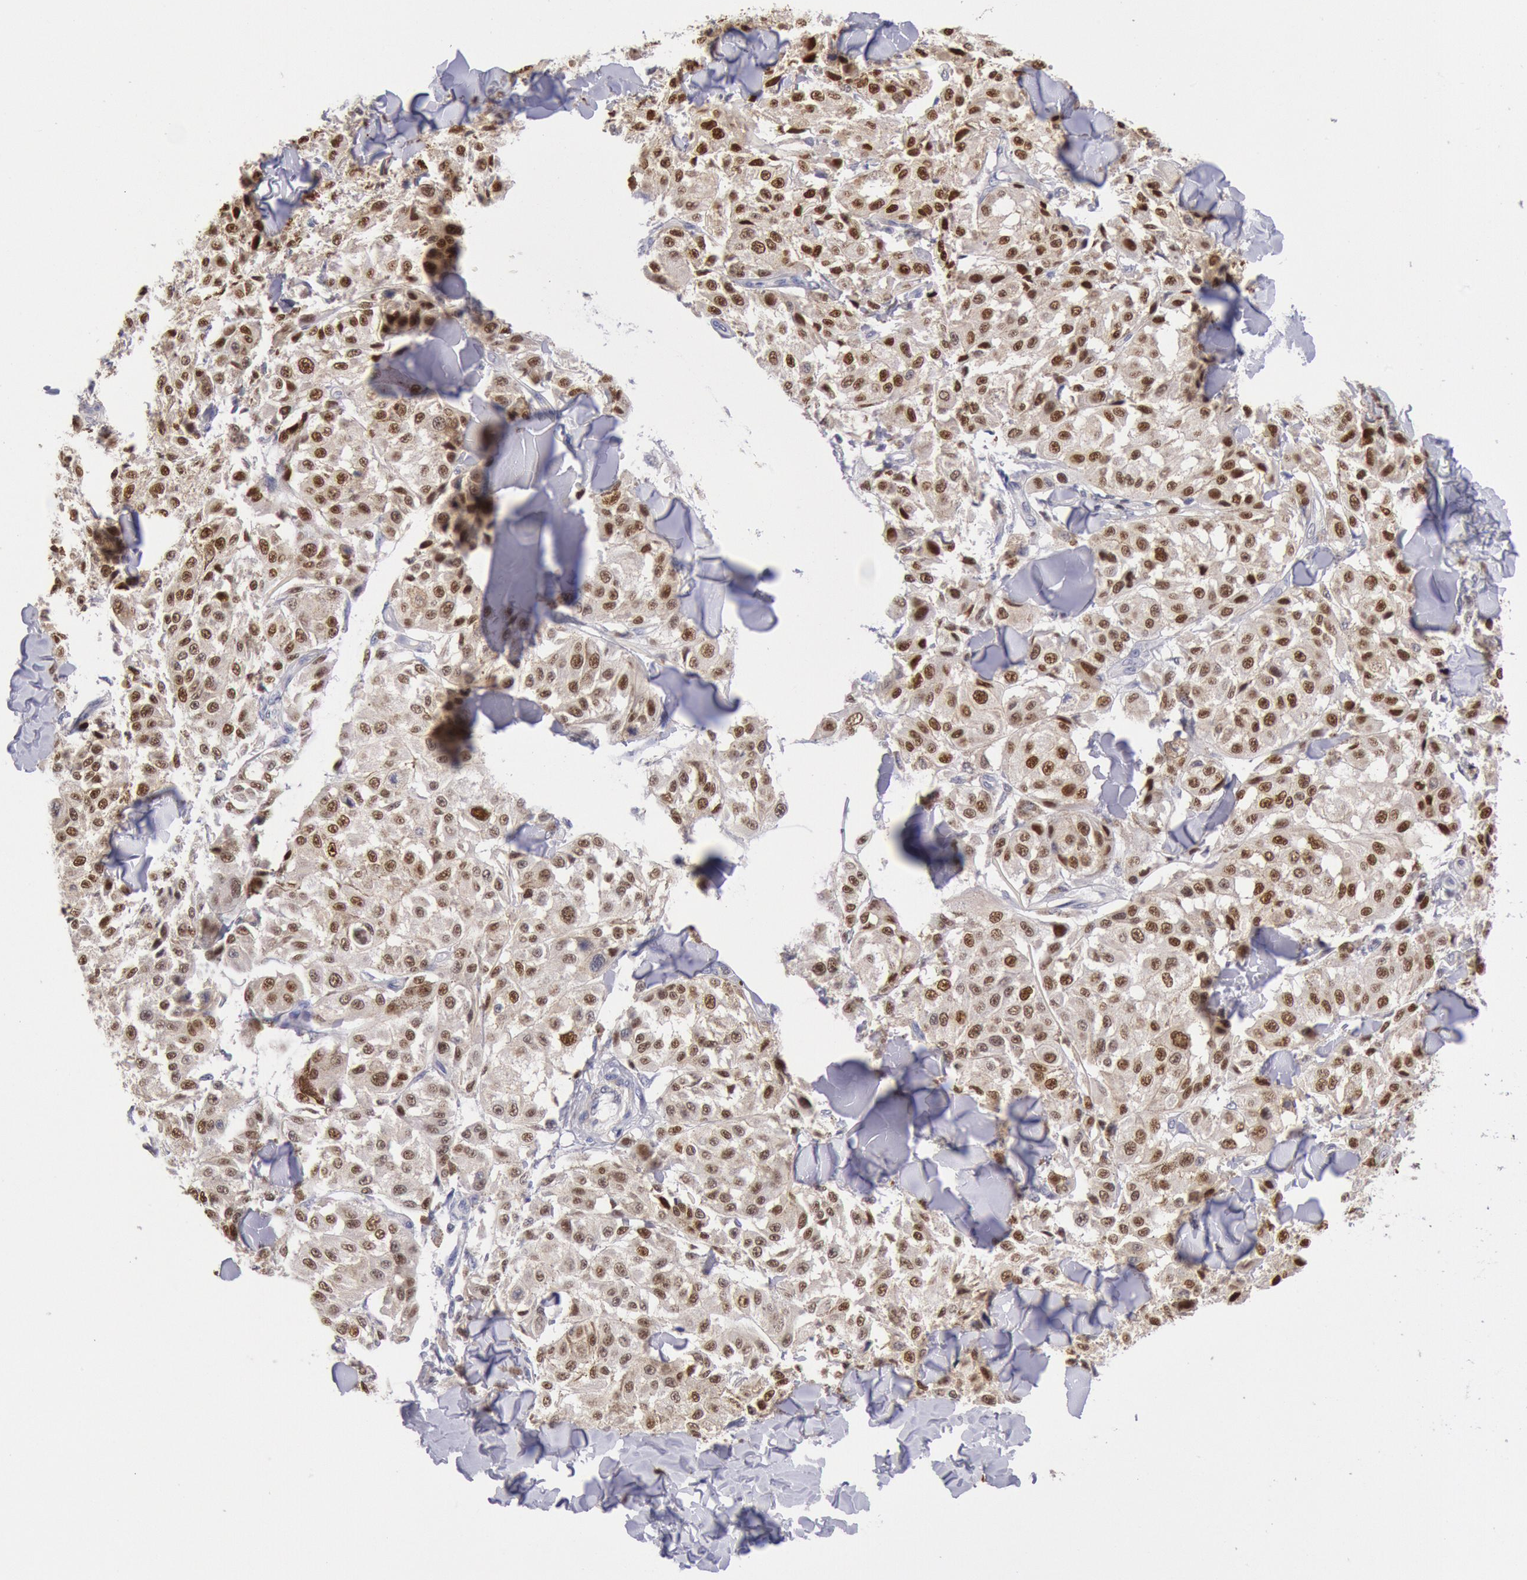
{"staining": {"intensity": "strong", "quantity": "25%-75%", "location": "nuclear"}, "tissue": "melanoma", "cell_type": "Tumor cells", "image_type": "cancer", "snomed": [{"axis": "morphology", "description": "Malignant melanoma, NOS"}, {"axis": "topography", "description": "Skin"}], "caption": "Protein expression analysis of human melanoma reveals strong nuclear expression in approximately 25%-75% of tumor cells.", "gene": "RPS6KA5", "patient": {"sex": "female", "age": 64}}